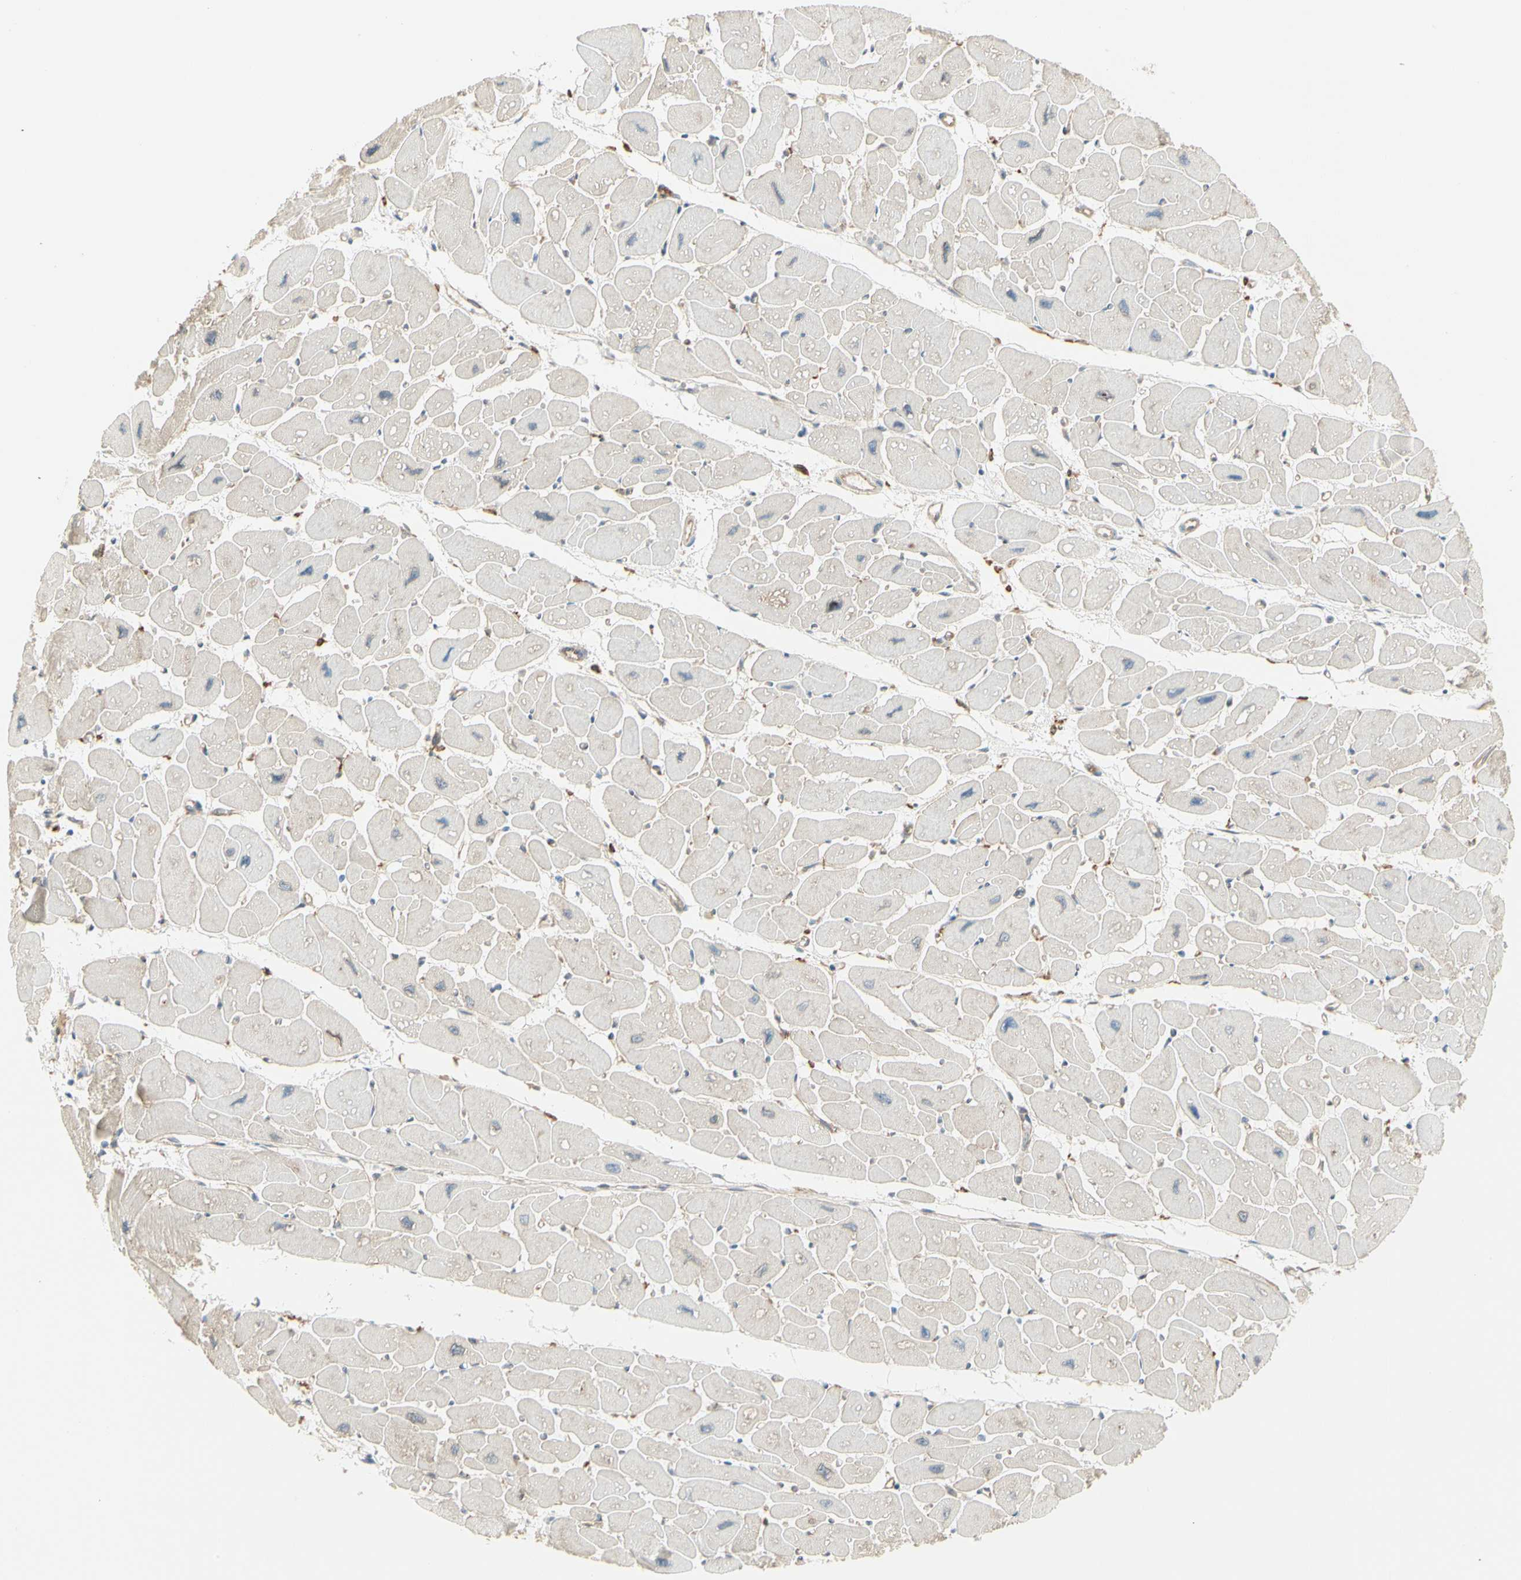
{"staining": {"intensity": "negative", "quantity": "none", "location": "none"}, "tissue": "heart muscle", "cell_type": "Cardiomyocytes", "image_type": "normal", "snomed": [{"axis": "morphology", "description": "Normal tissue, NOS"}, {"axis": "topography", "description": "Heart"}], "caption": "Immunohistochemical staining of unremarkable heart muscle shows no significant positivity in cardiomyocytes. (Stains: DAB IHC with hematoxylin counter stain, Microscopy: brightfield microscopy at high magnification).", "gene": "AGFG1", "patient": {"sex": "female", "age": 54}}